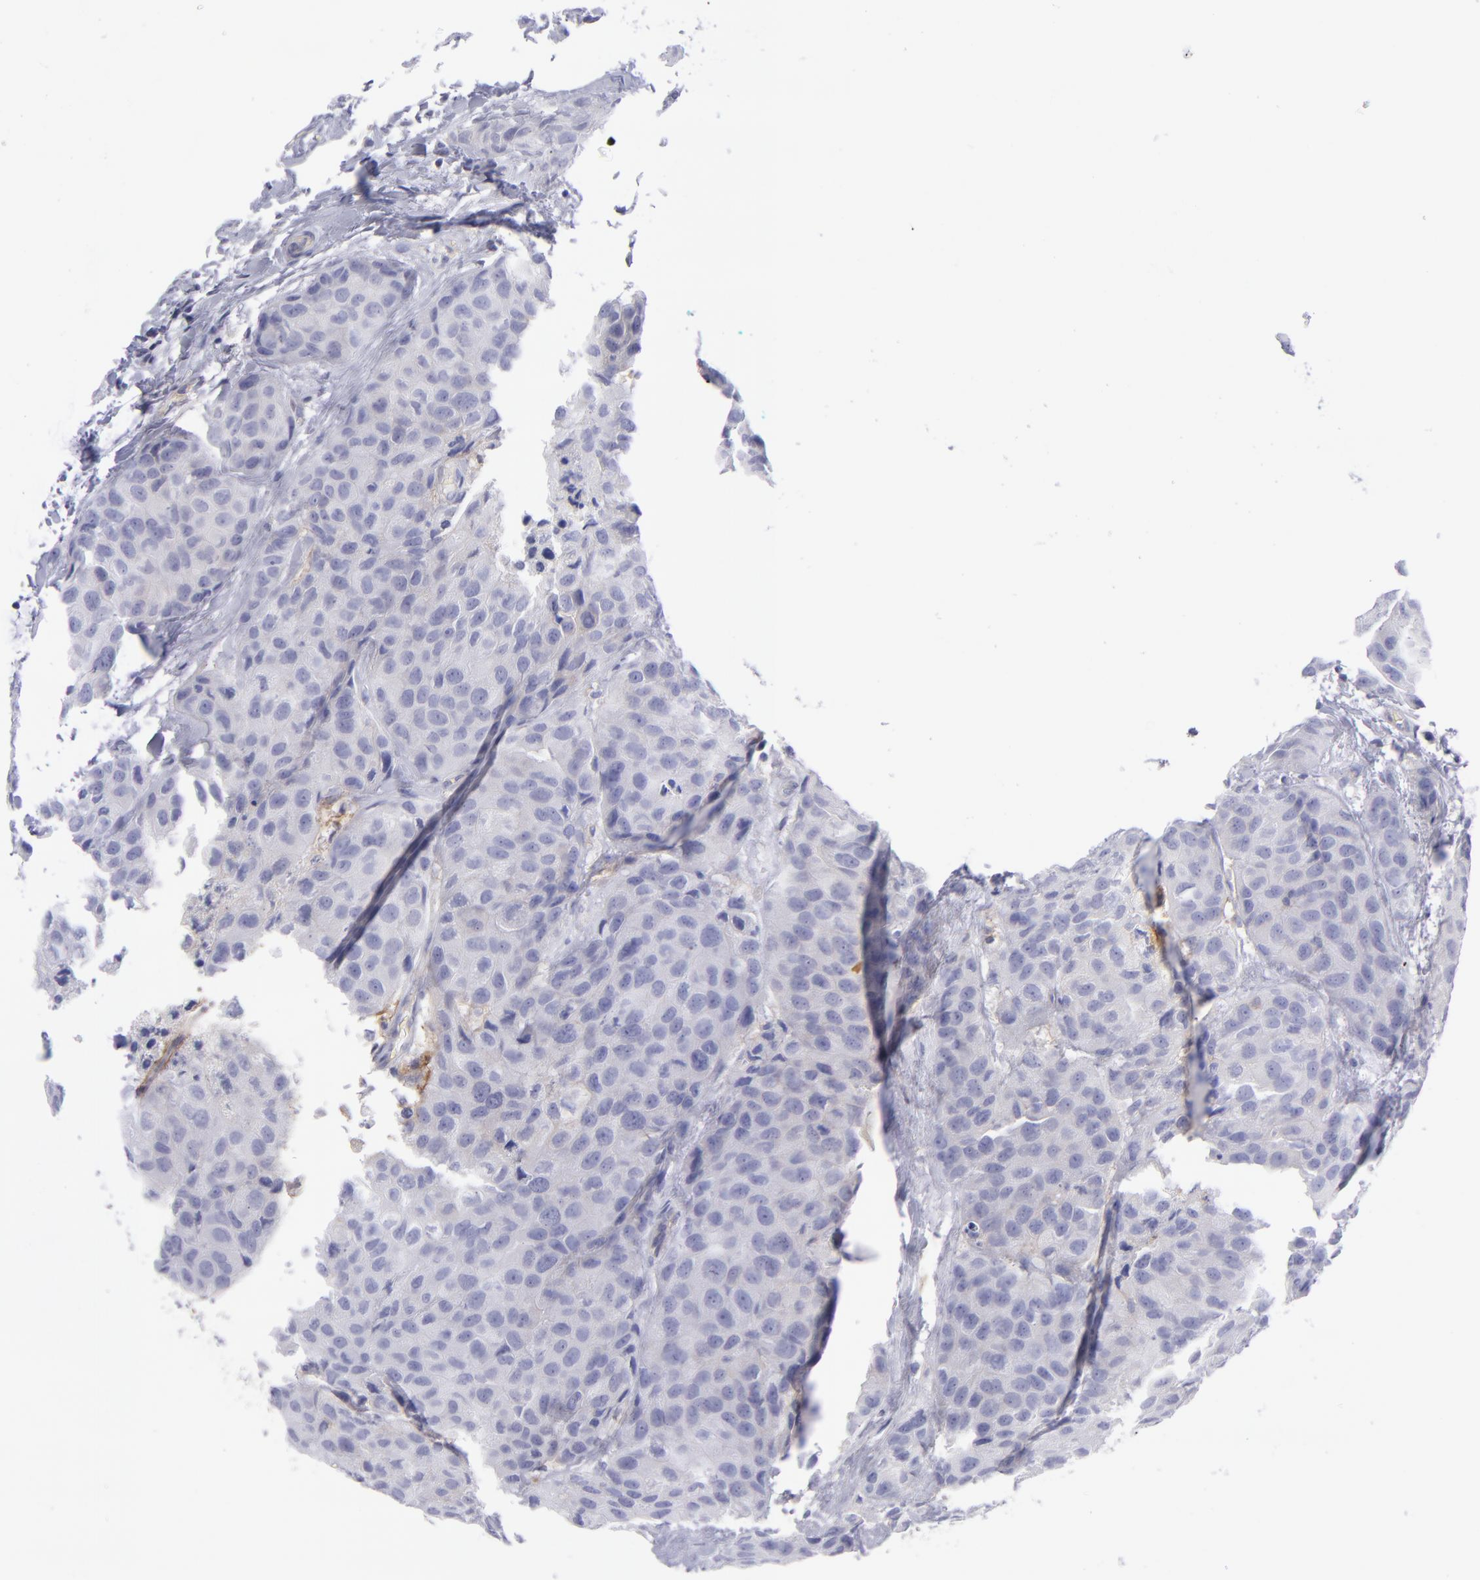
{"staining": {"intensity": "negative", "quantity": "none", "location": "none"}, "tissue": "breast cancer", "cell_type": "Tumor cells", "image_type": "cancer", "snomed": [{"axis": "morphology", "description": "Duct carcinoma"}, {"axis": "topography", "description": "Breast"}], "caption": "A photomicrograph of human breast cancer (infiltrating ductal carcinoma) is negative for staining in tumor cells. (DAB IHC with hematoxylin counter stain).", "gene": "BSG", "patient": {"sex": "female", "age": 68}}